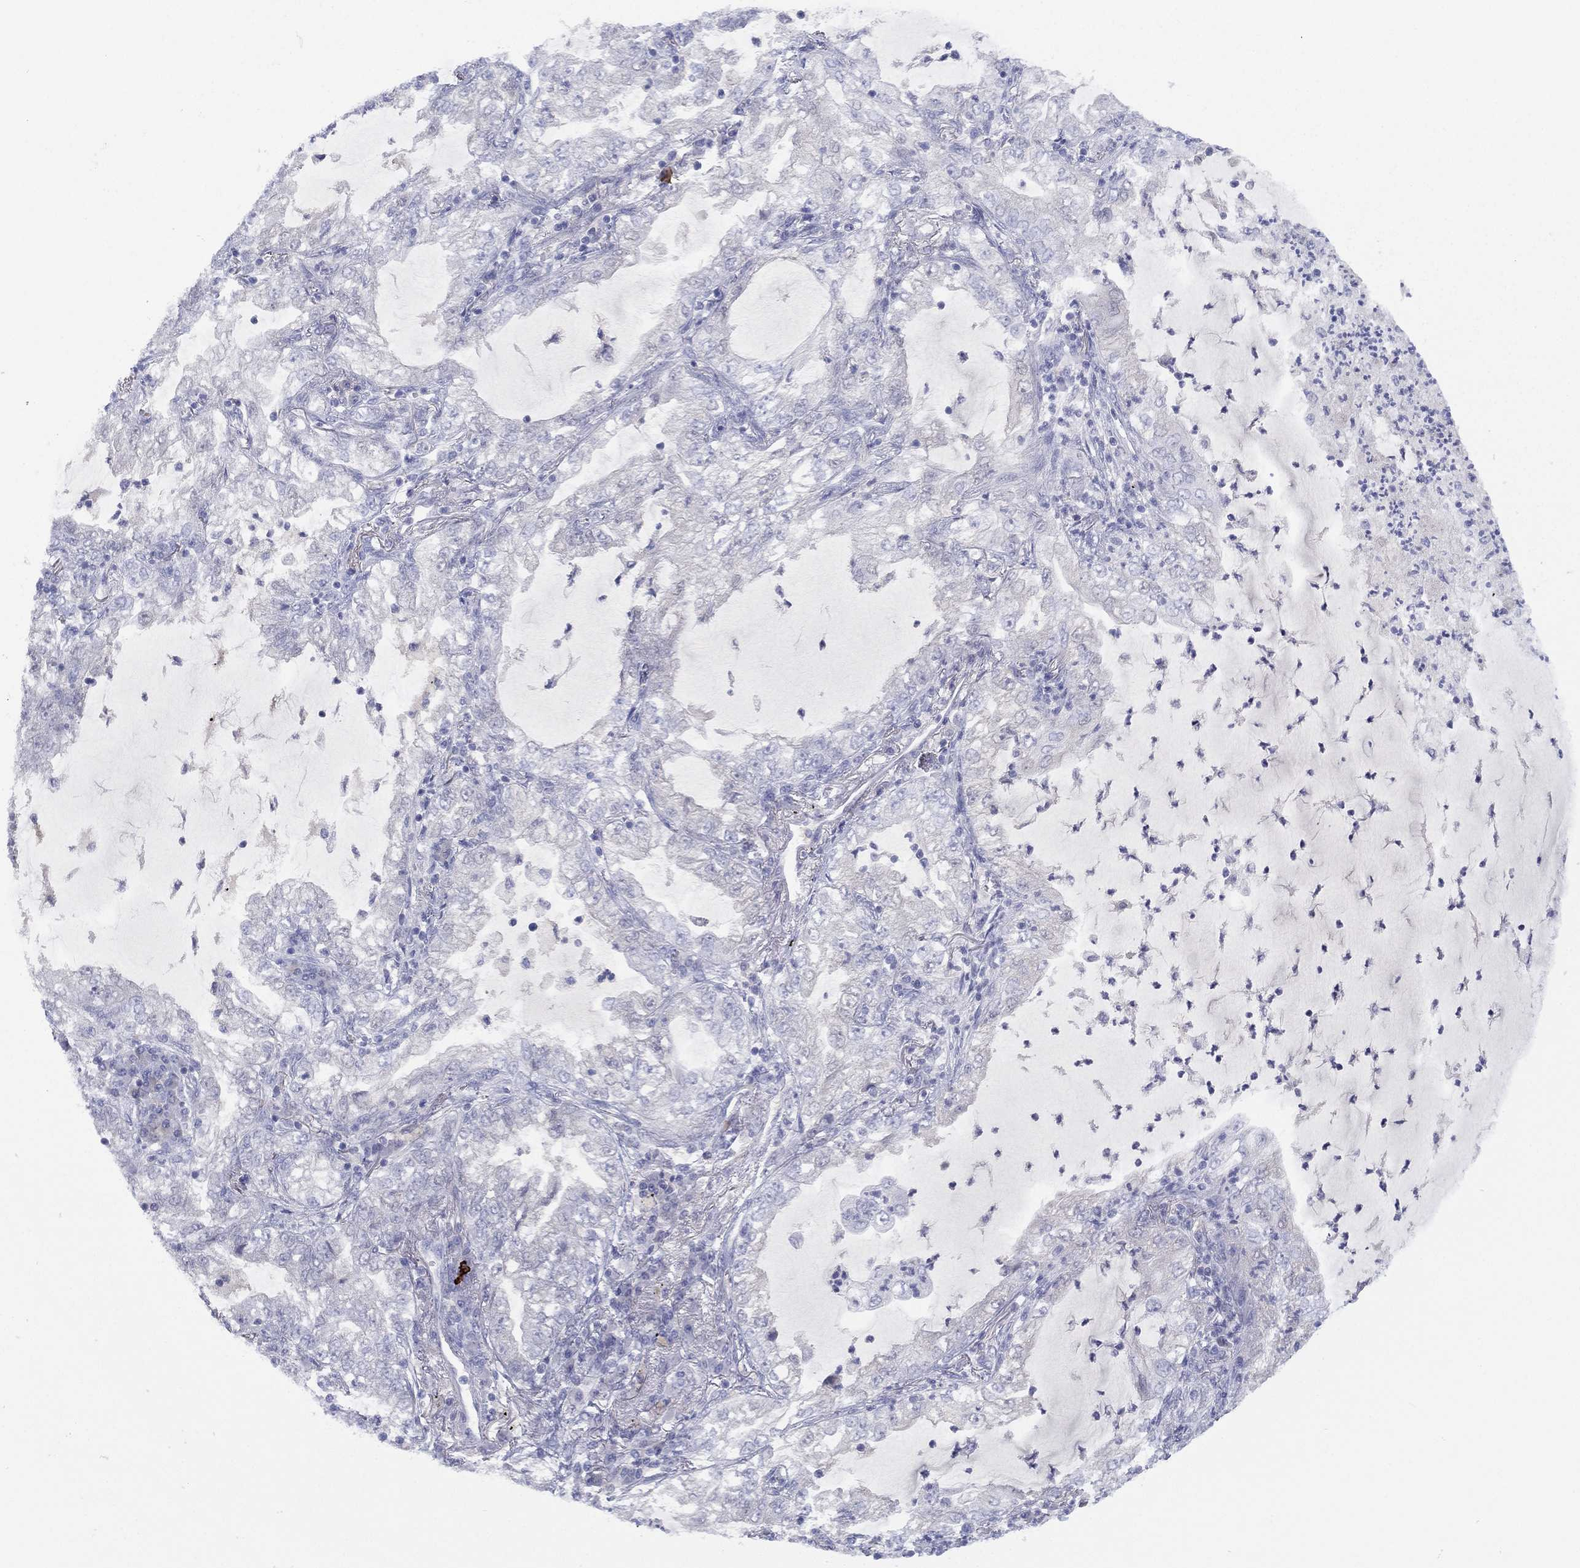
{"staining": {"intensity": "negative", "quantity": "none", "location": "none"}, "tissue": "lung cancer", "cell_type": "Tumor cells", "image_type": "cancer", "snomed": [{"axis": "morphology", "description": "Adenocarcinoma, NOS"}, {"axis": "topography", "description": "Lung"}], "caption": "High magnification brightfield microscopy of lung adenocarcinoma stained with DAB (brown) and counterstained with hematoxylin (blue): tumor cells show no significant expression. (IHC, brightfield microscopy, high magnification).", "gene": "CYP2D6", "patient": {"sex": "female", "age": 73}}